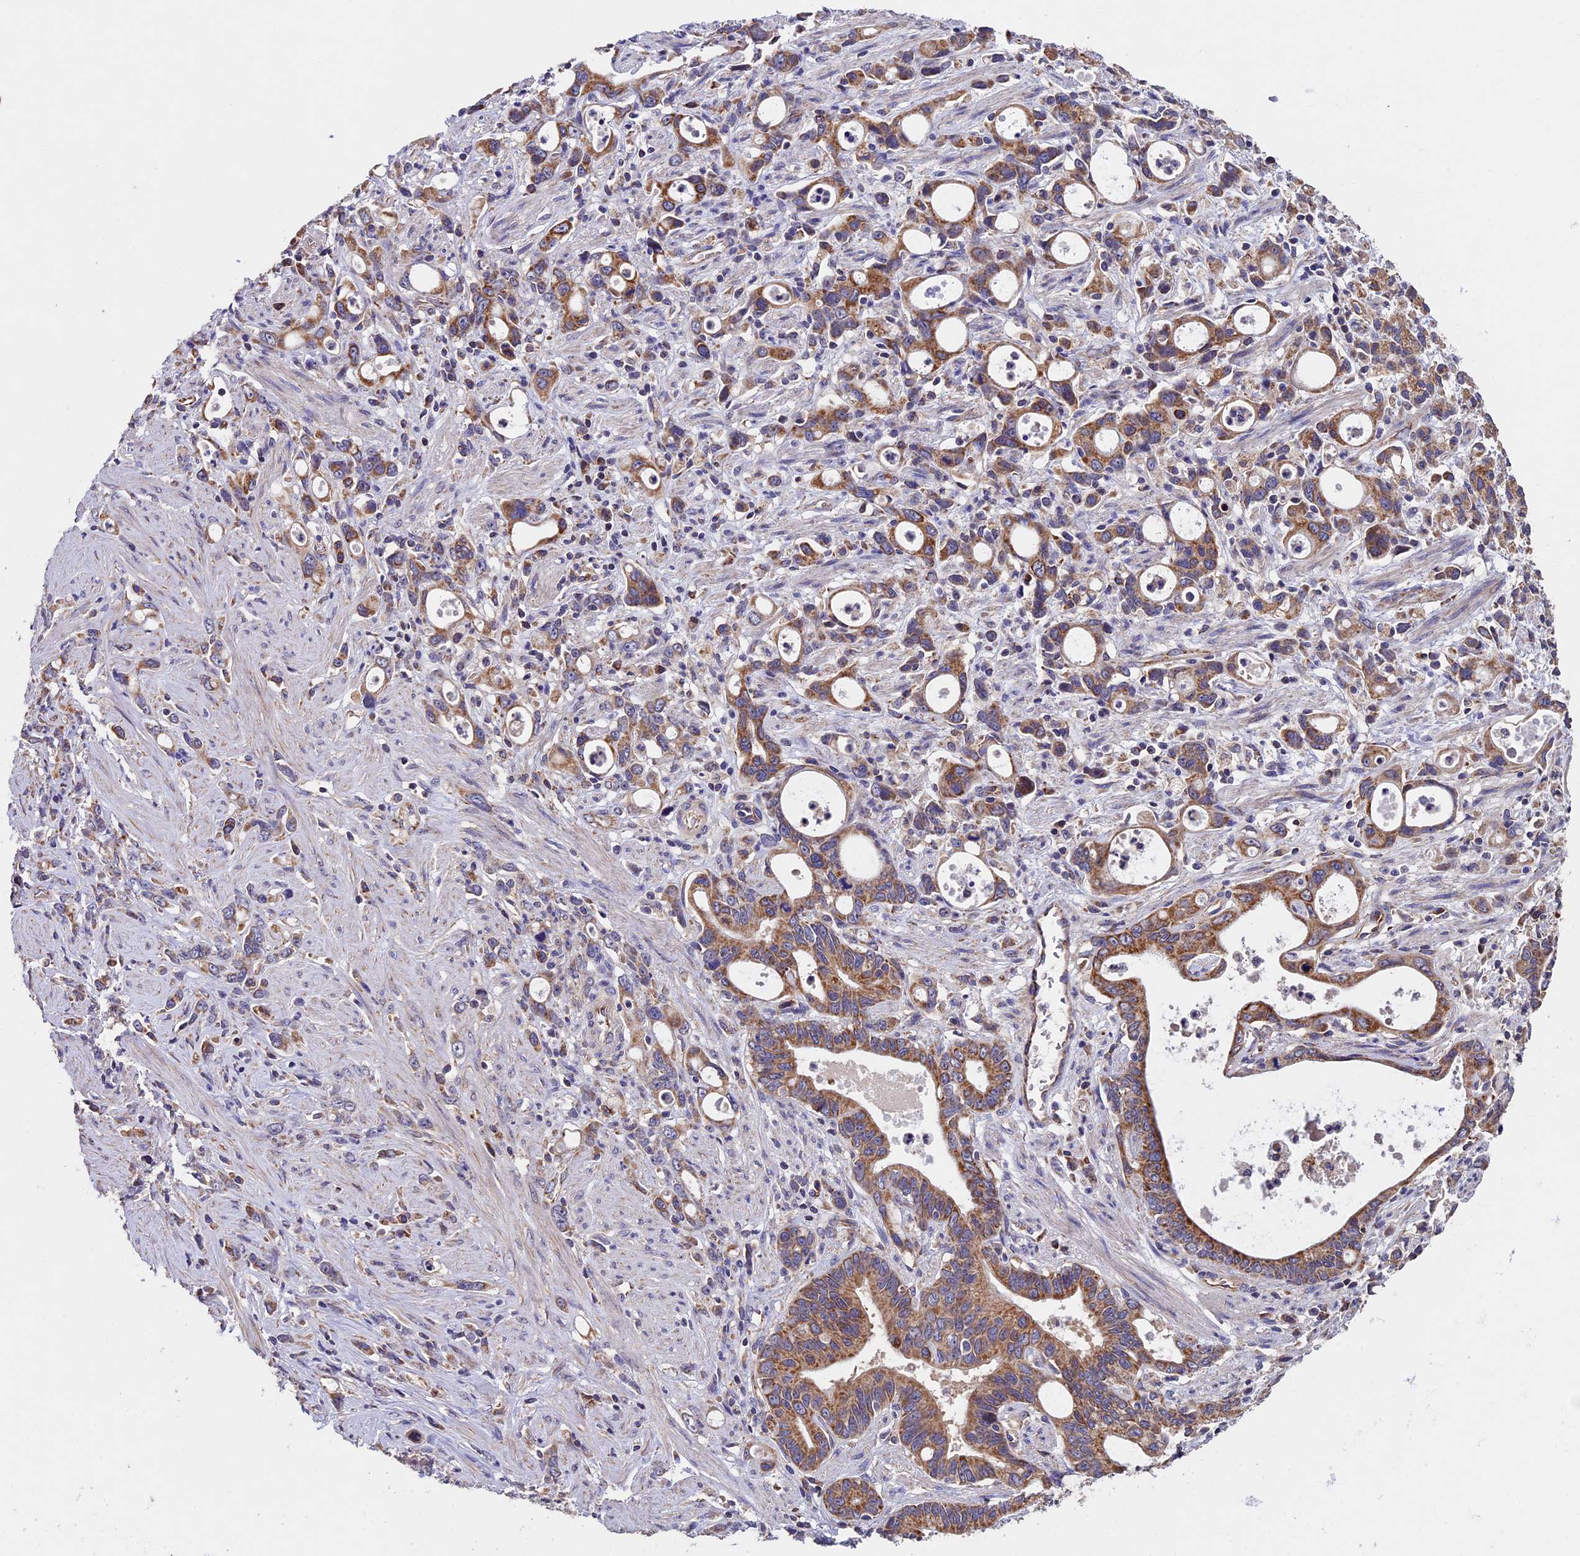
{"staining": {"intensity": "moderate", "quantity": ">75%", "location": "cytoplasmic/membranous"}, "tissue": "stomach cancer", "cell_type": "Tumor cells", "image_type": "cancer", "snomed": [{"axis": "morphology", "description": "Adenocarcinoma, NOS"}, {"axis": "topography", "description": "Stomach, lower"}], "caption": "This is an image of immunohistochemistry (IHC) staining of stomach adenocarcinoma, which shows moderate positivity in the cytoplasmic/membranous of tumor cells.", "gene": "RNF17", "patient": {"sex": "female", "age": 43}}